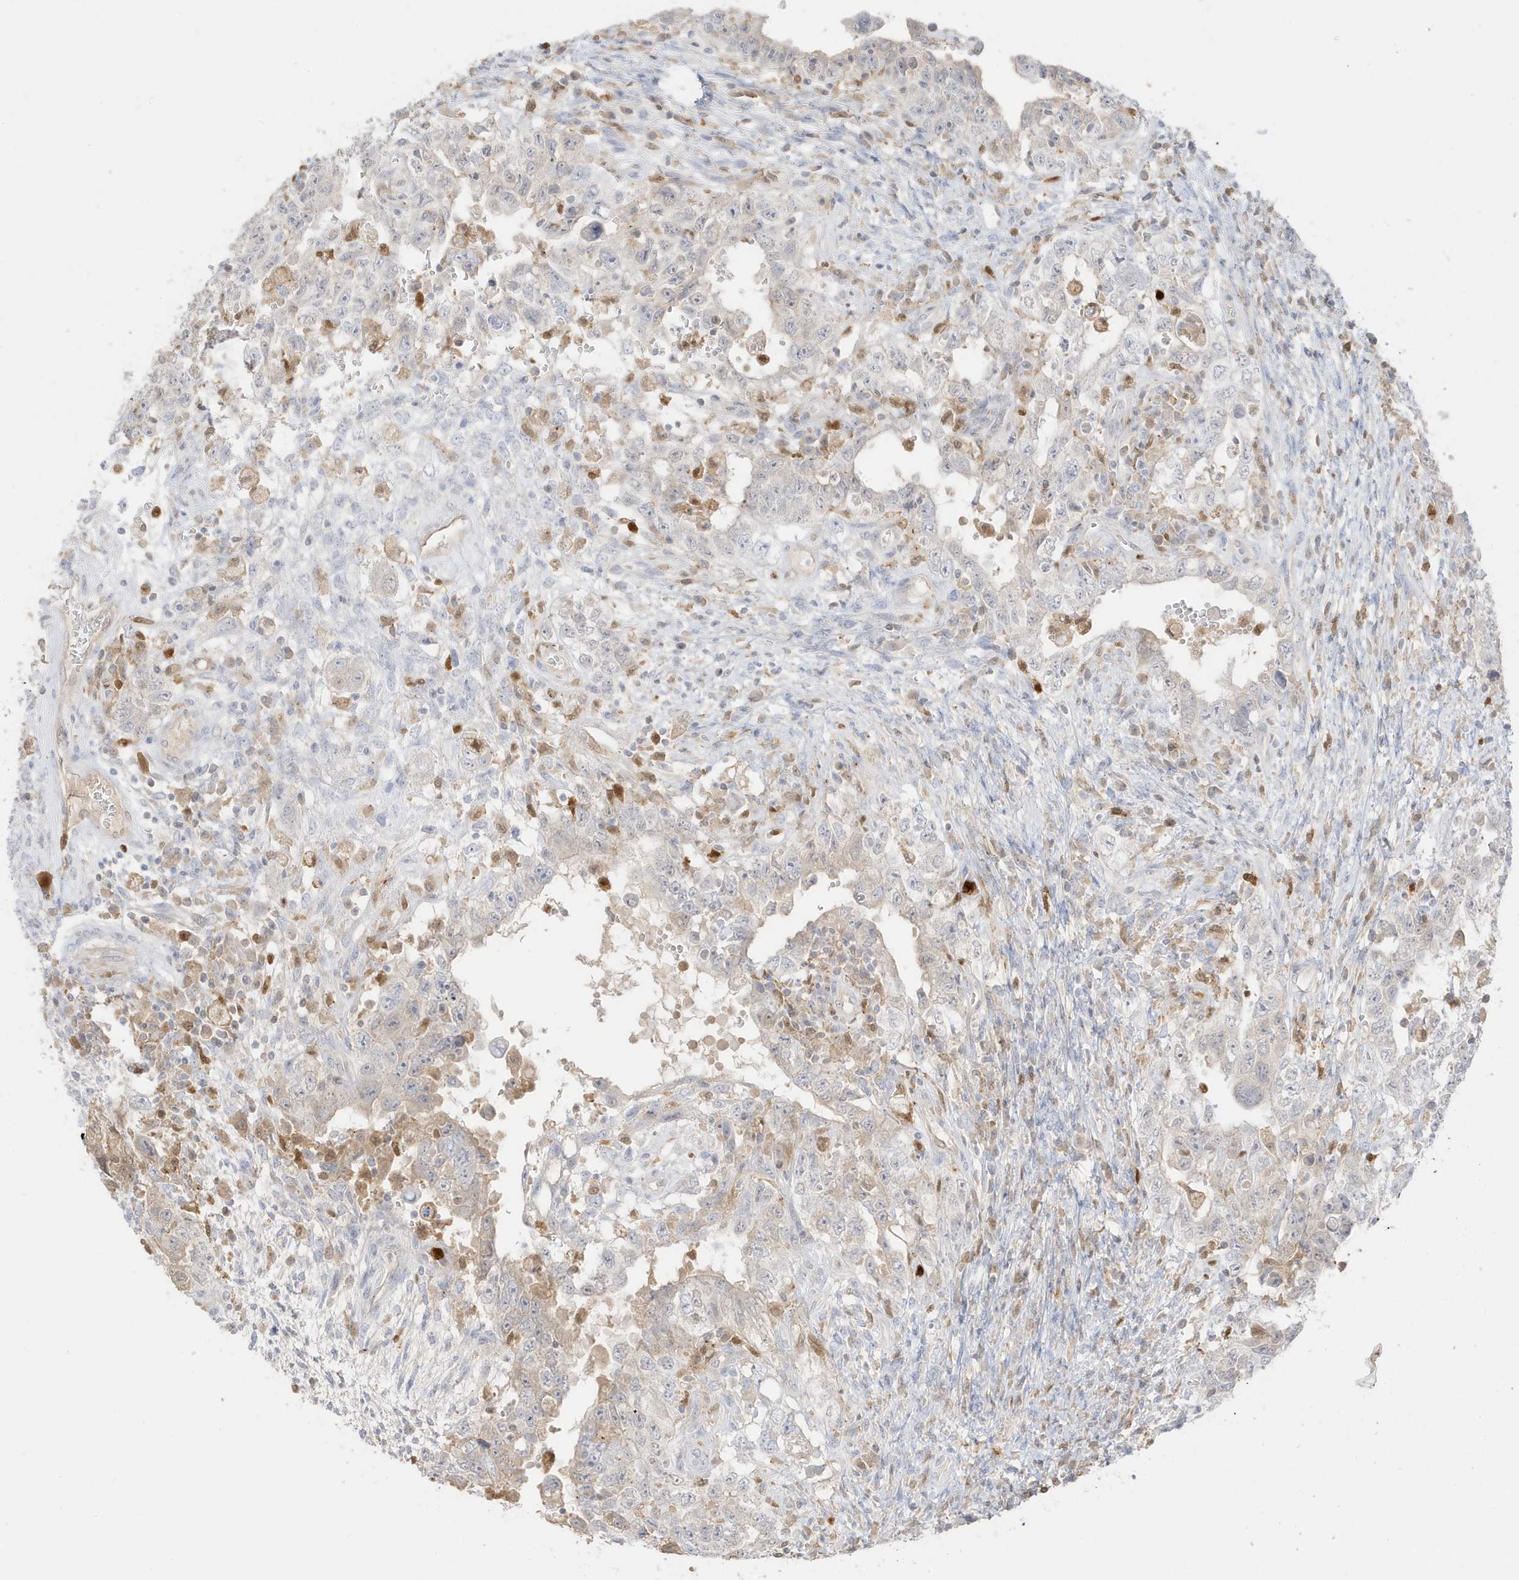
{"staining": {"intensity": "weak", "quantity": "25%-75%", "location": "cytoplasmic/membranous,nuclear"}, "tissue": "testis cancer", "cell_type": "Tumor cells", "image_type": "cancer", "snomed": [{"axis": "morphology", "description": "Carcinoma, Embryonal, NOS"}, {"axis": "topography", "description": "Testis"}], "caption": "Protein expression analysis of human embryonal carcinoma (testis) reveals weak cytoplasmic/membranous and nuclear expression in approximately 25%-75% of tumor cells.", "gene": "GCA", "patient": {"sex": "male", "age": 26}}